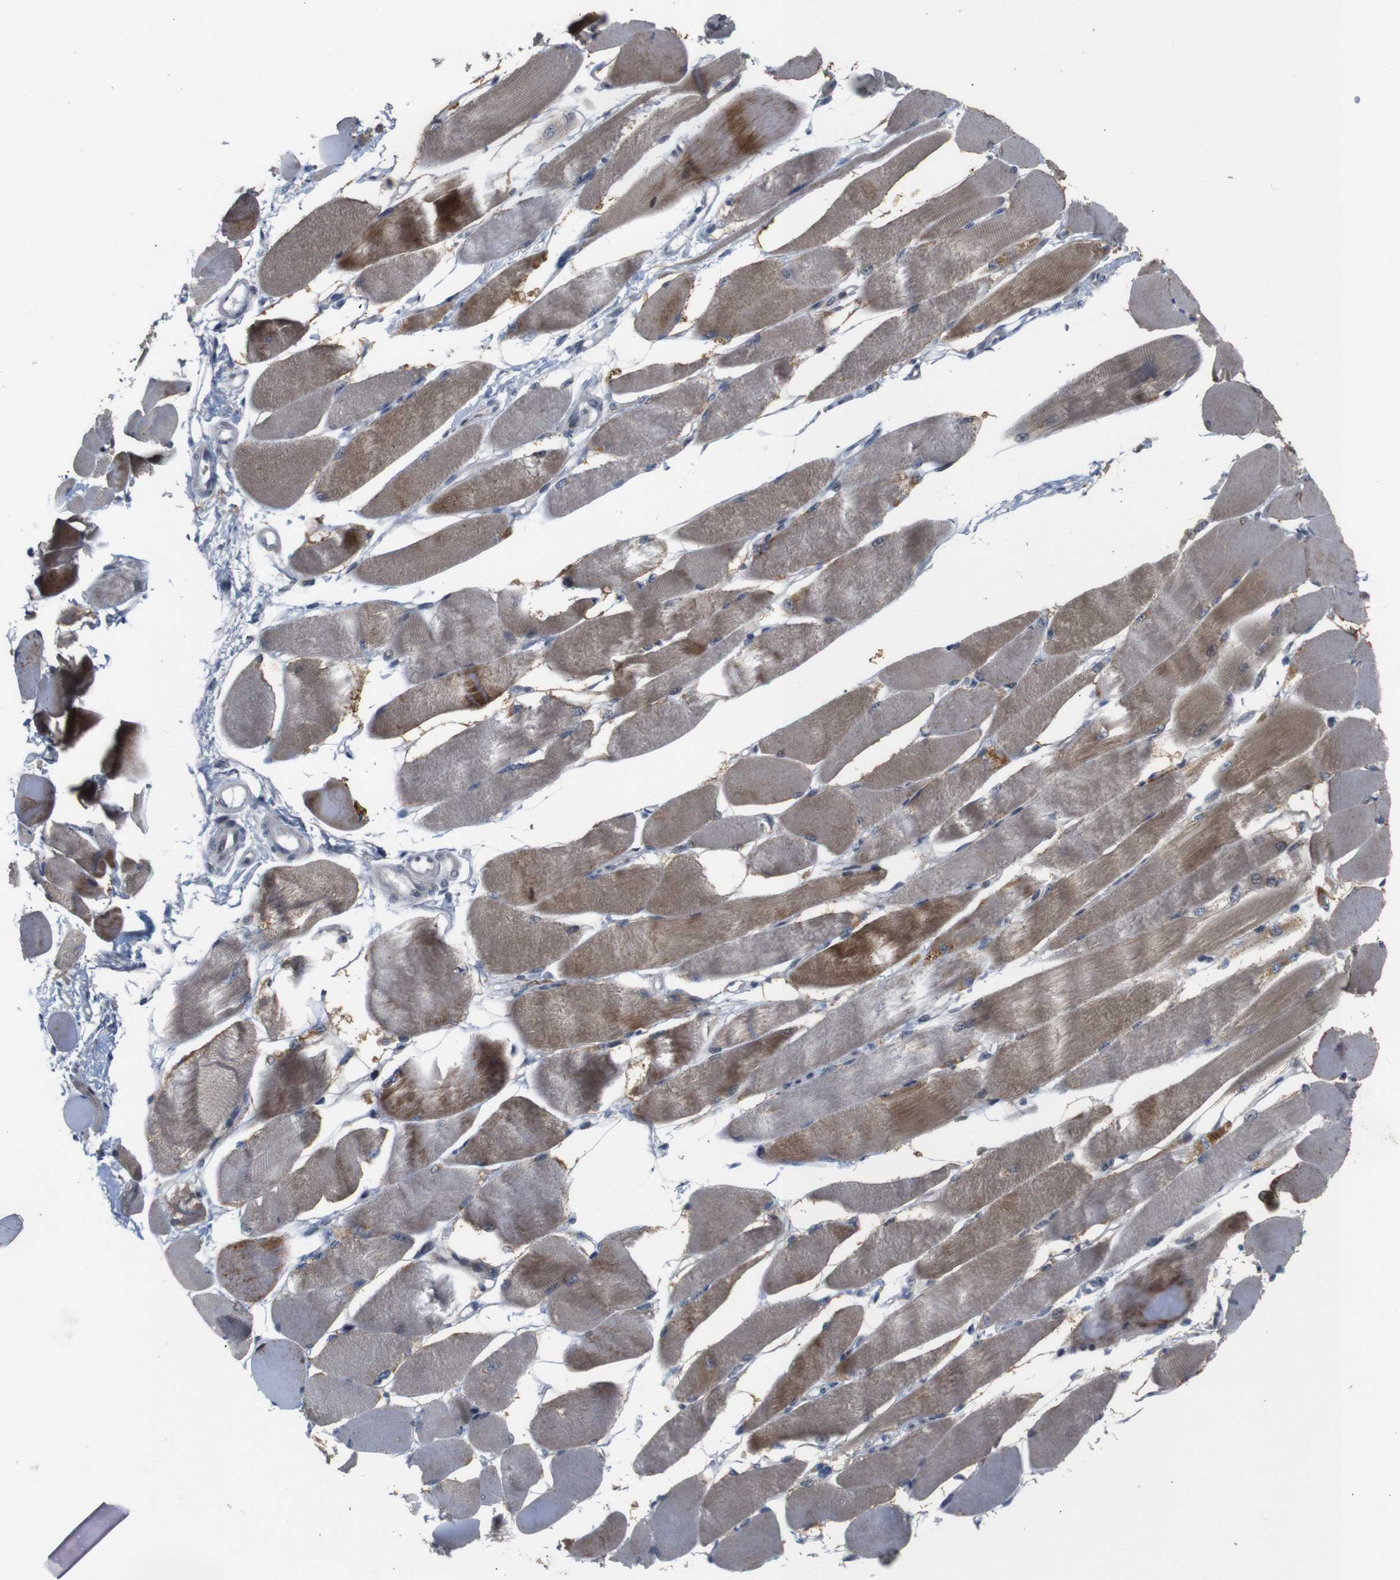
{"staining": {"intensity": "moderate", "quantity": "25%-75%", "location": "cytoplasmic/membranous"}, "tissue": "skeletal muscle", "cell_type": "Myocytes", "image_type": "normal", "snomed": [{"axis": "morphology", "description": "Normal tissue, NOS"}, {"axis": "topography", "description": "Skeletal muscle"}, {"axis": "topography", "description": "Peripheral nerve tissue"}], "caption": "Moderate cytoplasmic/membranous staining is seen in approximately 25%-75% of myocytes in benign skeletal muscle. (brown staining indicates protein expression, while blue staining denotes nuclei).", "gene": "ATP7B", "patient": {"sex": "female", "age": 84}}